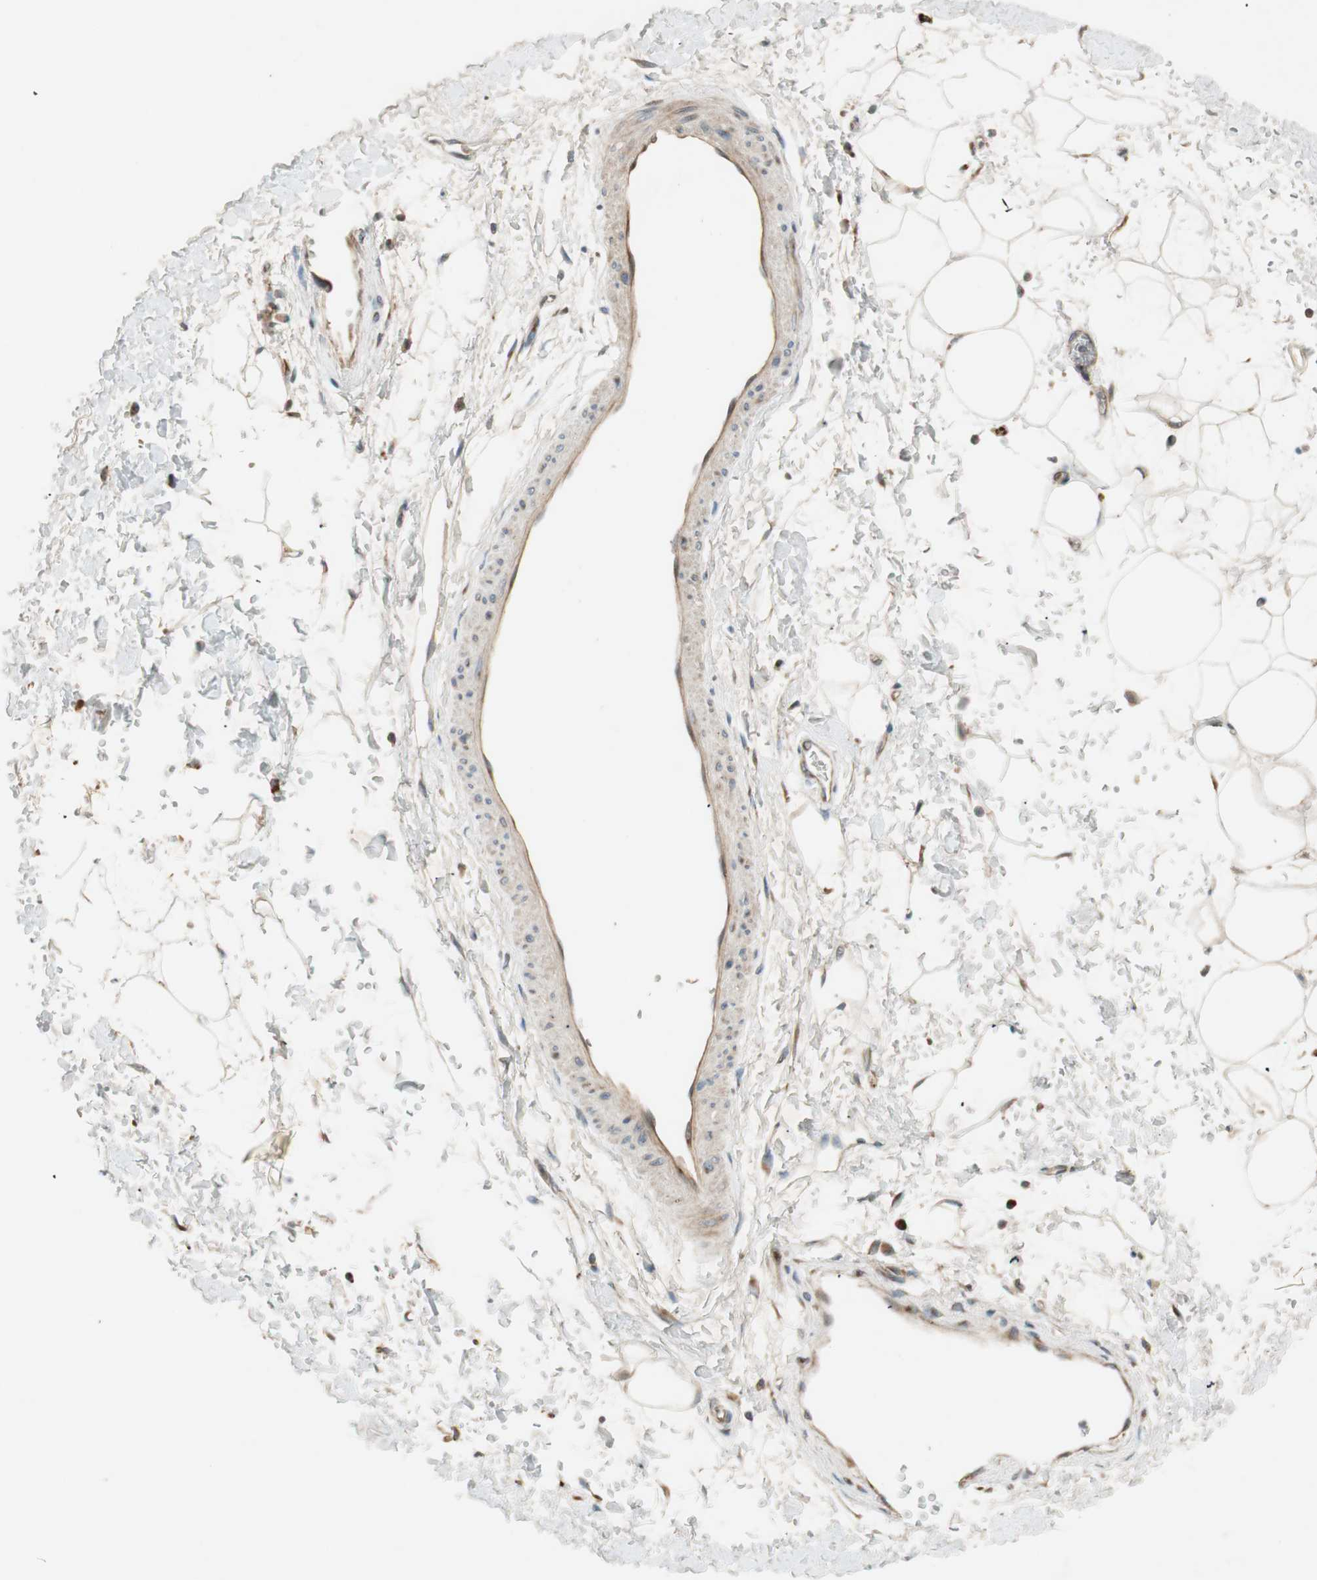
{"staining": {"intensity": "negative", "quantity": "none", "location": "none"}, "tissue": "adipose tissue", "cell_type": "Adipocytes", "image_type": "normal", "snomed": [{"axis": "morphology", "description": "Normal tissue, NOS"}, {"axis": "topography", "description": "Soft tissue"}], "caption": "DAB (3,3'-diaminobenzidine) immunohistochemical staining of unremarkable adipose tissue reveals no significant expression in adipocytes. (DAB immunohistochemistry (IHC), high magnification).", "gene": "APOO", "patient": {"sex": "male", "age": 72}}